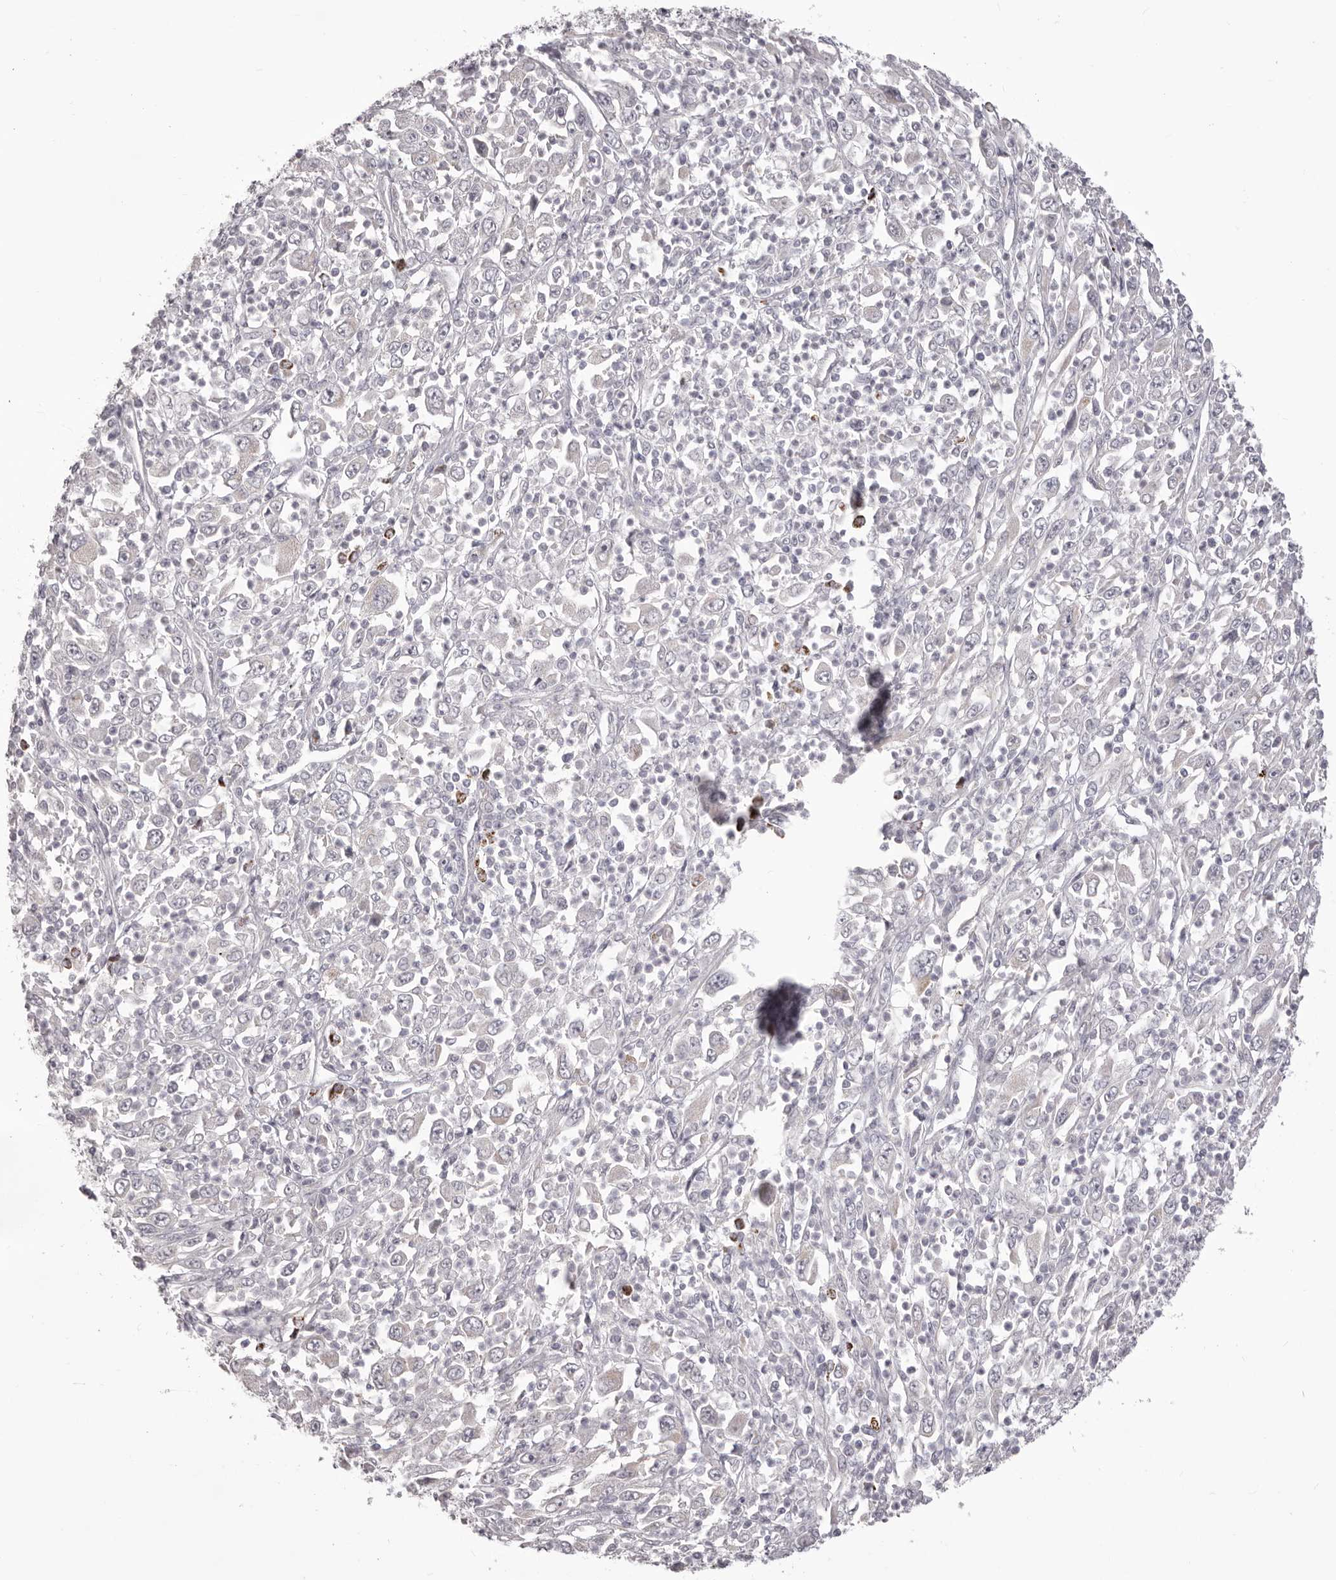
{"staining": {"intensity": "negative", "quantity": "none", "location": "none"}, "tissue": "melanoma", "cell_type": "Tumor cells", "image_type": "cancer", "snomed": [{"axis": "morphology", "description": "Malignant melanoma, Metastatic site"}, {"axis": "topography", "description": "Skin"}], "caption": "DAB immunohistochemical staining of human melanoma shows no significant expression in tumor cells.", "gene": "PRMT2", "patient": {"sex": "female", "age": 56}}